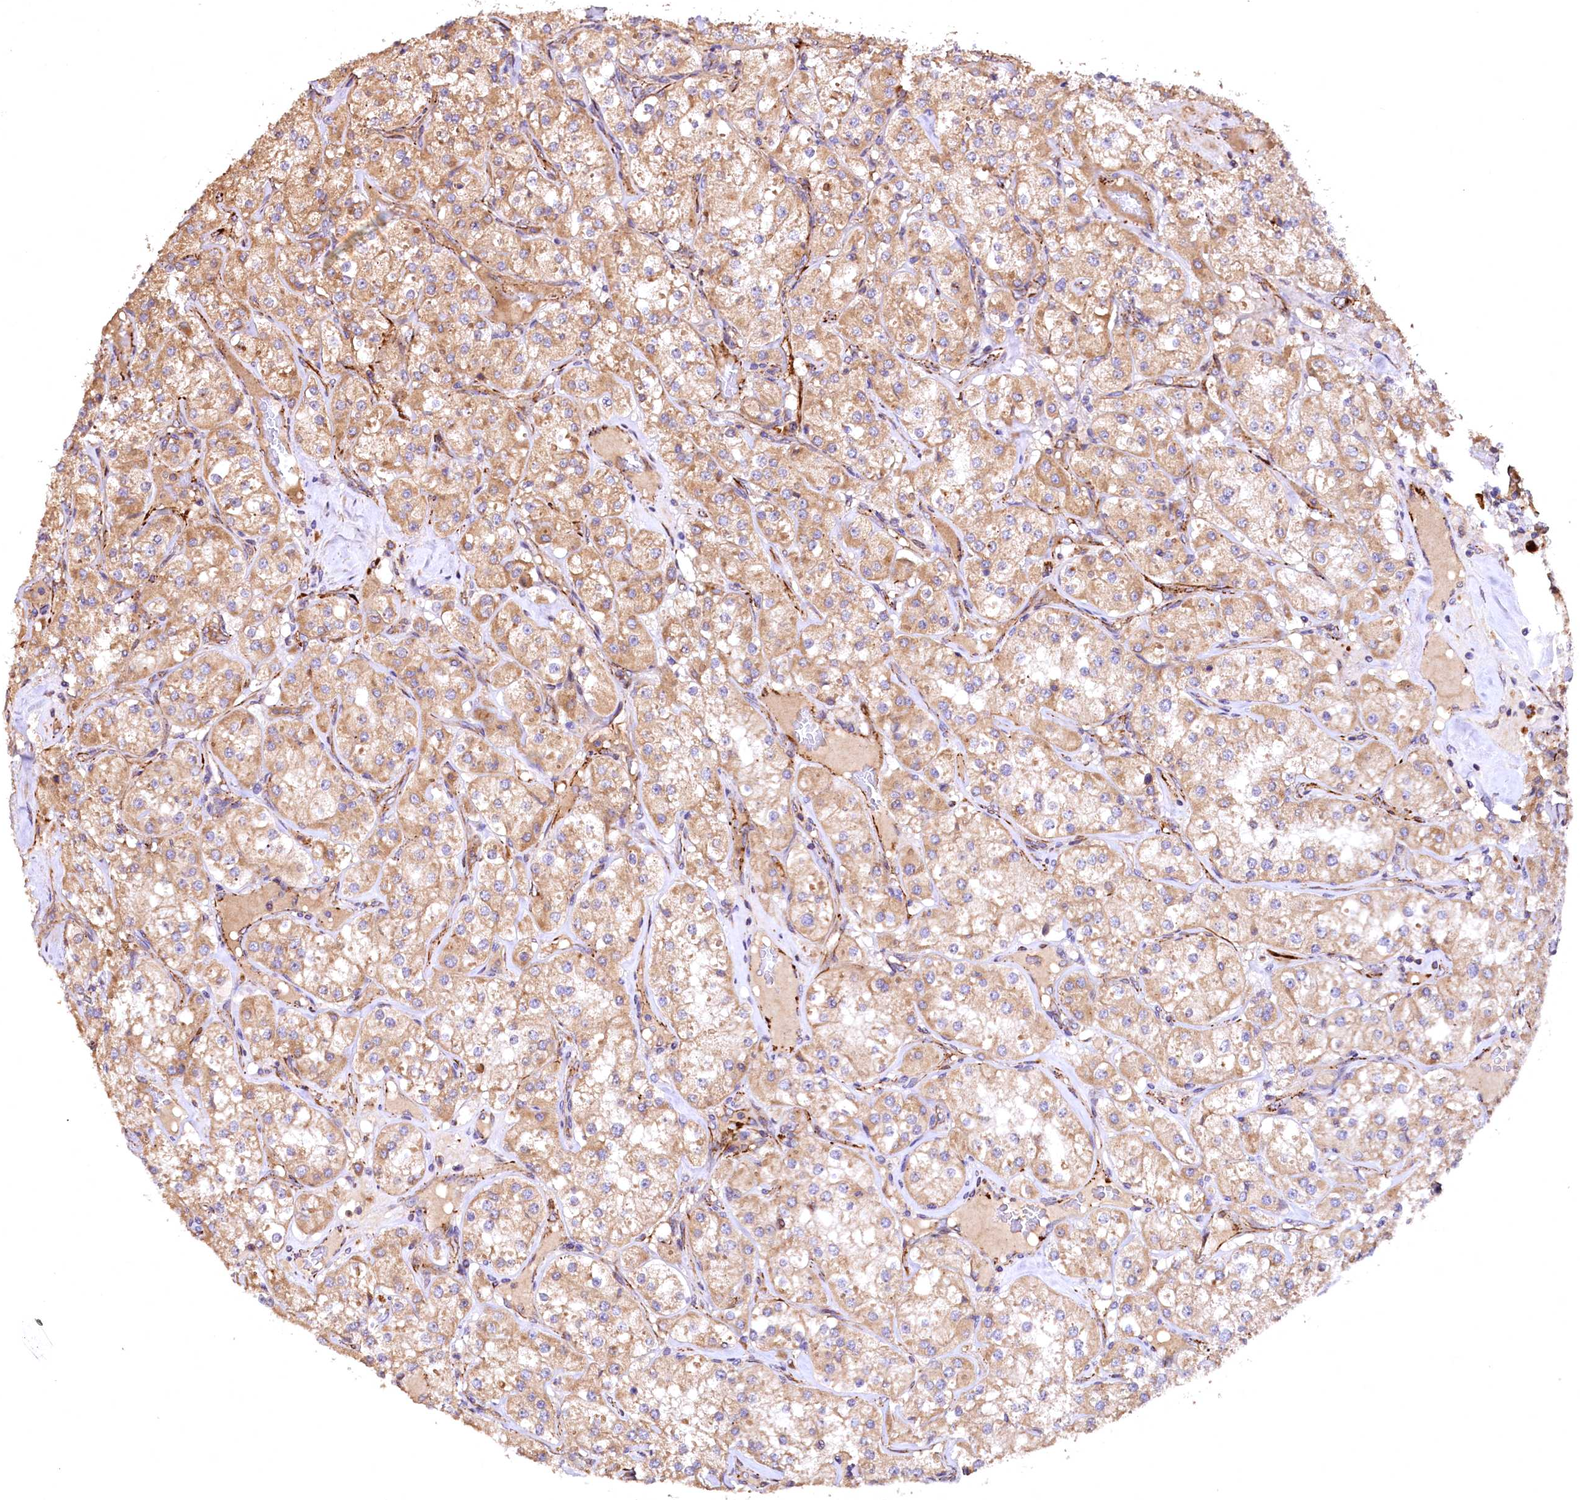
{"staining": {"intensity": "moderate", "quantity": ">75%", "location": "cytoplasmic/membranous"}, "tissue": "renal cancer", "cell_type": "Tumor cells", "image_type": "cancer", "snomed": [{"axis": "morphology", "description": "Adenocarcinoma, NOS"}, {"axis": "topography", "description": "Kidney"}], "caption": "Protein staining of adenocarcinoma (renal) tissue reveals moderate cytoplasmic/membranous staining in about >75% of tumor cells.", "gene": "RASSF1", "patient": {"sex": "male", "age": 77}}